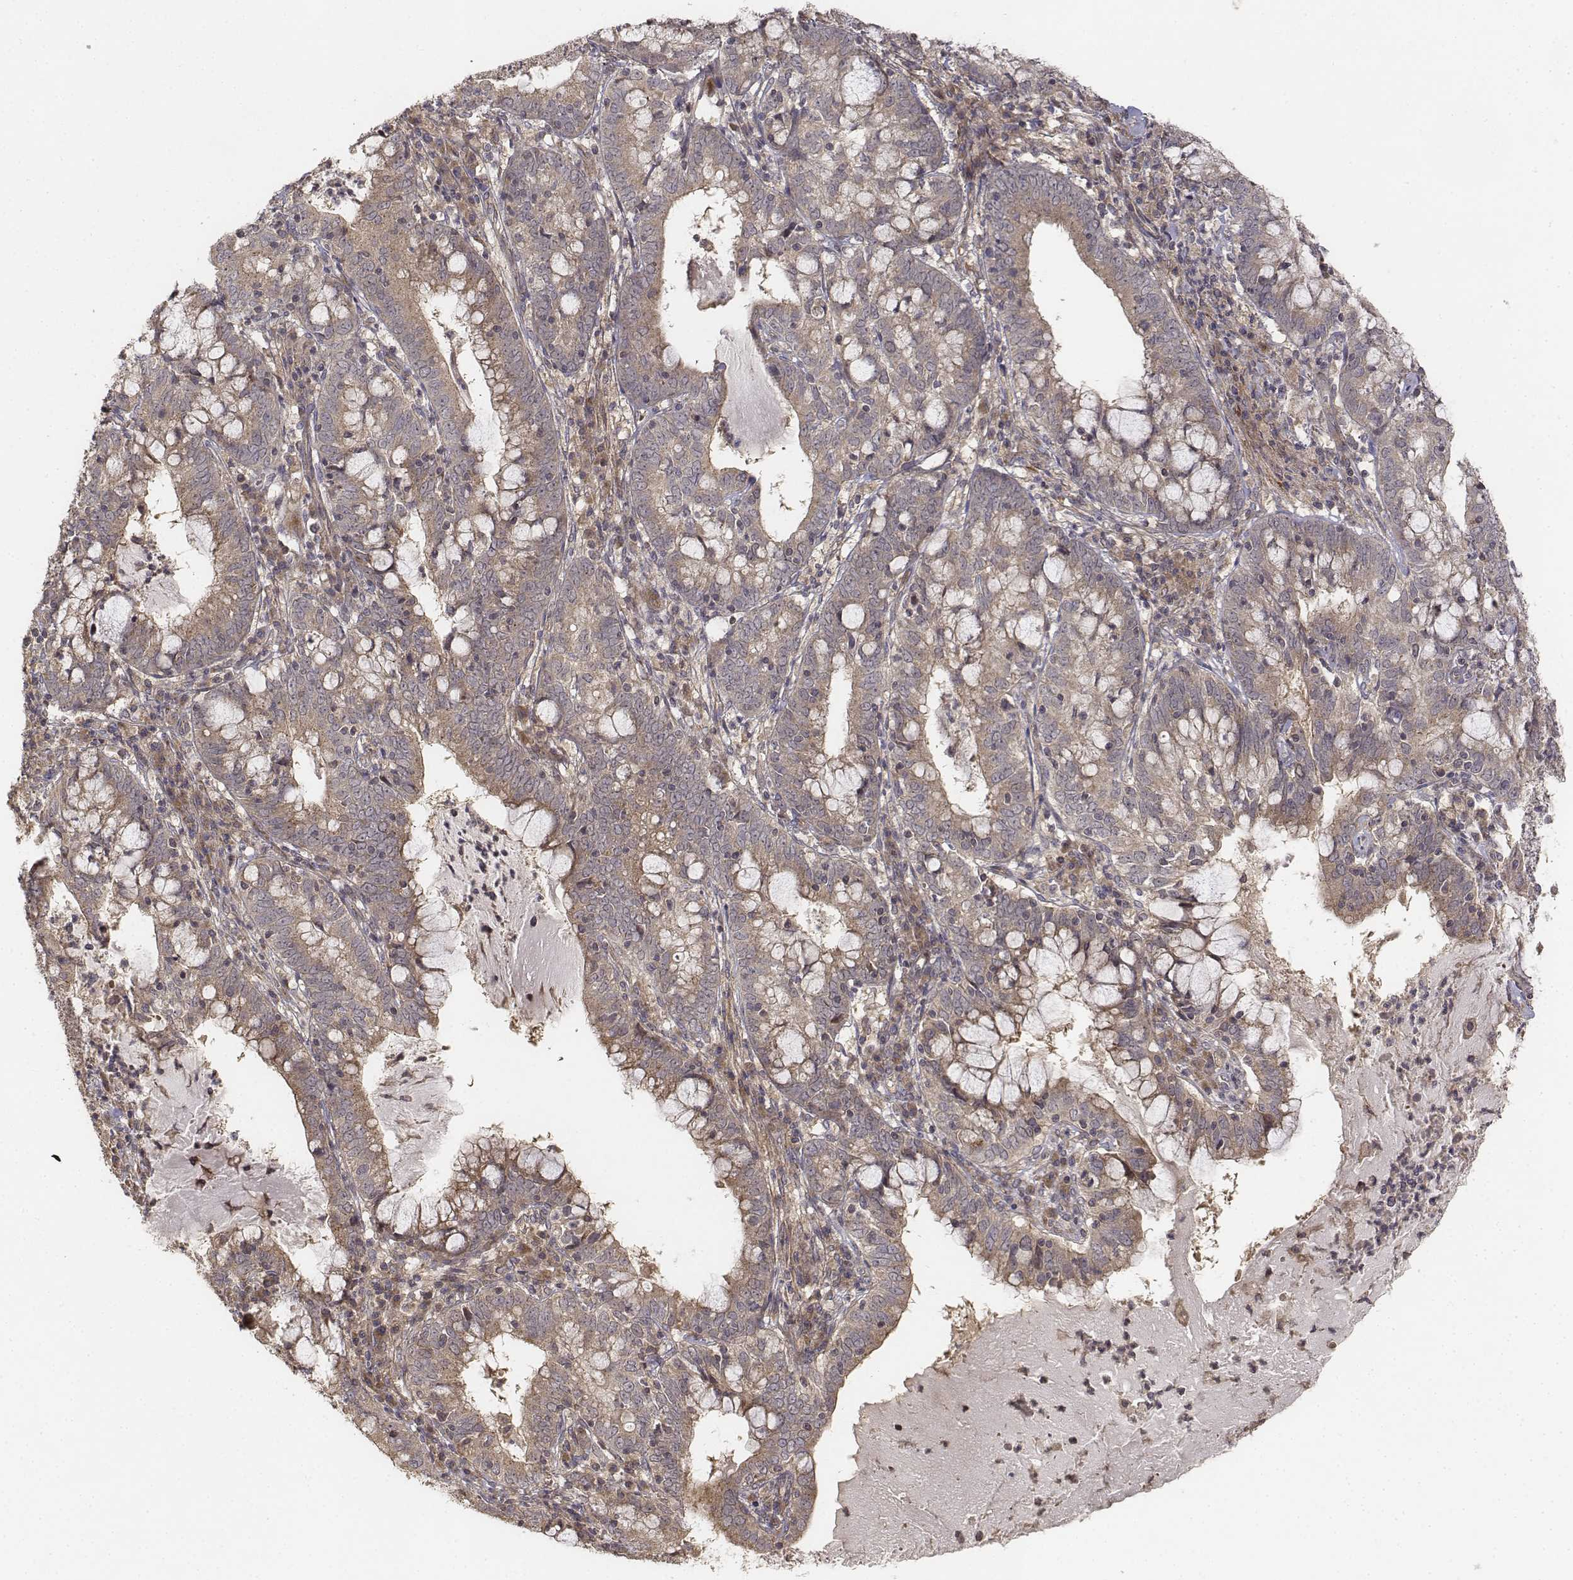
{"staining": {"intensity": "weak", "quantity": "25%-75%", "location": "cytoplasmic/membranous"}, "tissue": "cervical cancer", "cell_type": "Tumor cells", "image_type": "cancer", "snomed": [{"axis": "morphology", "description": "Adenocarcinoma, NOS"}, {"axis": "topography", "description": "Cervix"}], "caption": "Cervical adenocarcinoma tissue displays weak cytoplasmic/membranous expression in about 25%-75% of tumor cells, visualized by immunohistochemistry.", "gene": "FBXO21", "patient": {"sex": "female", "age": 40}}